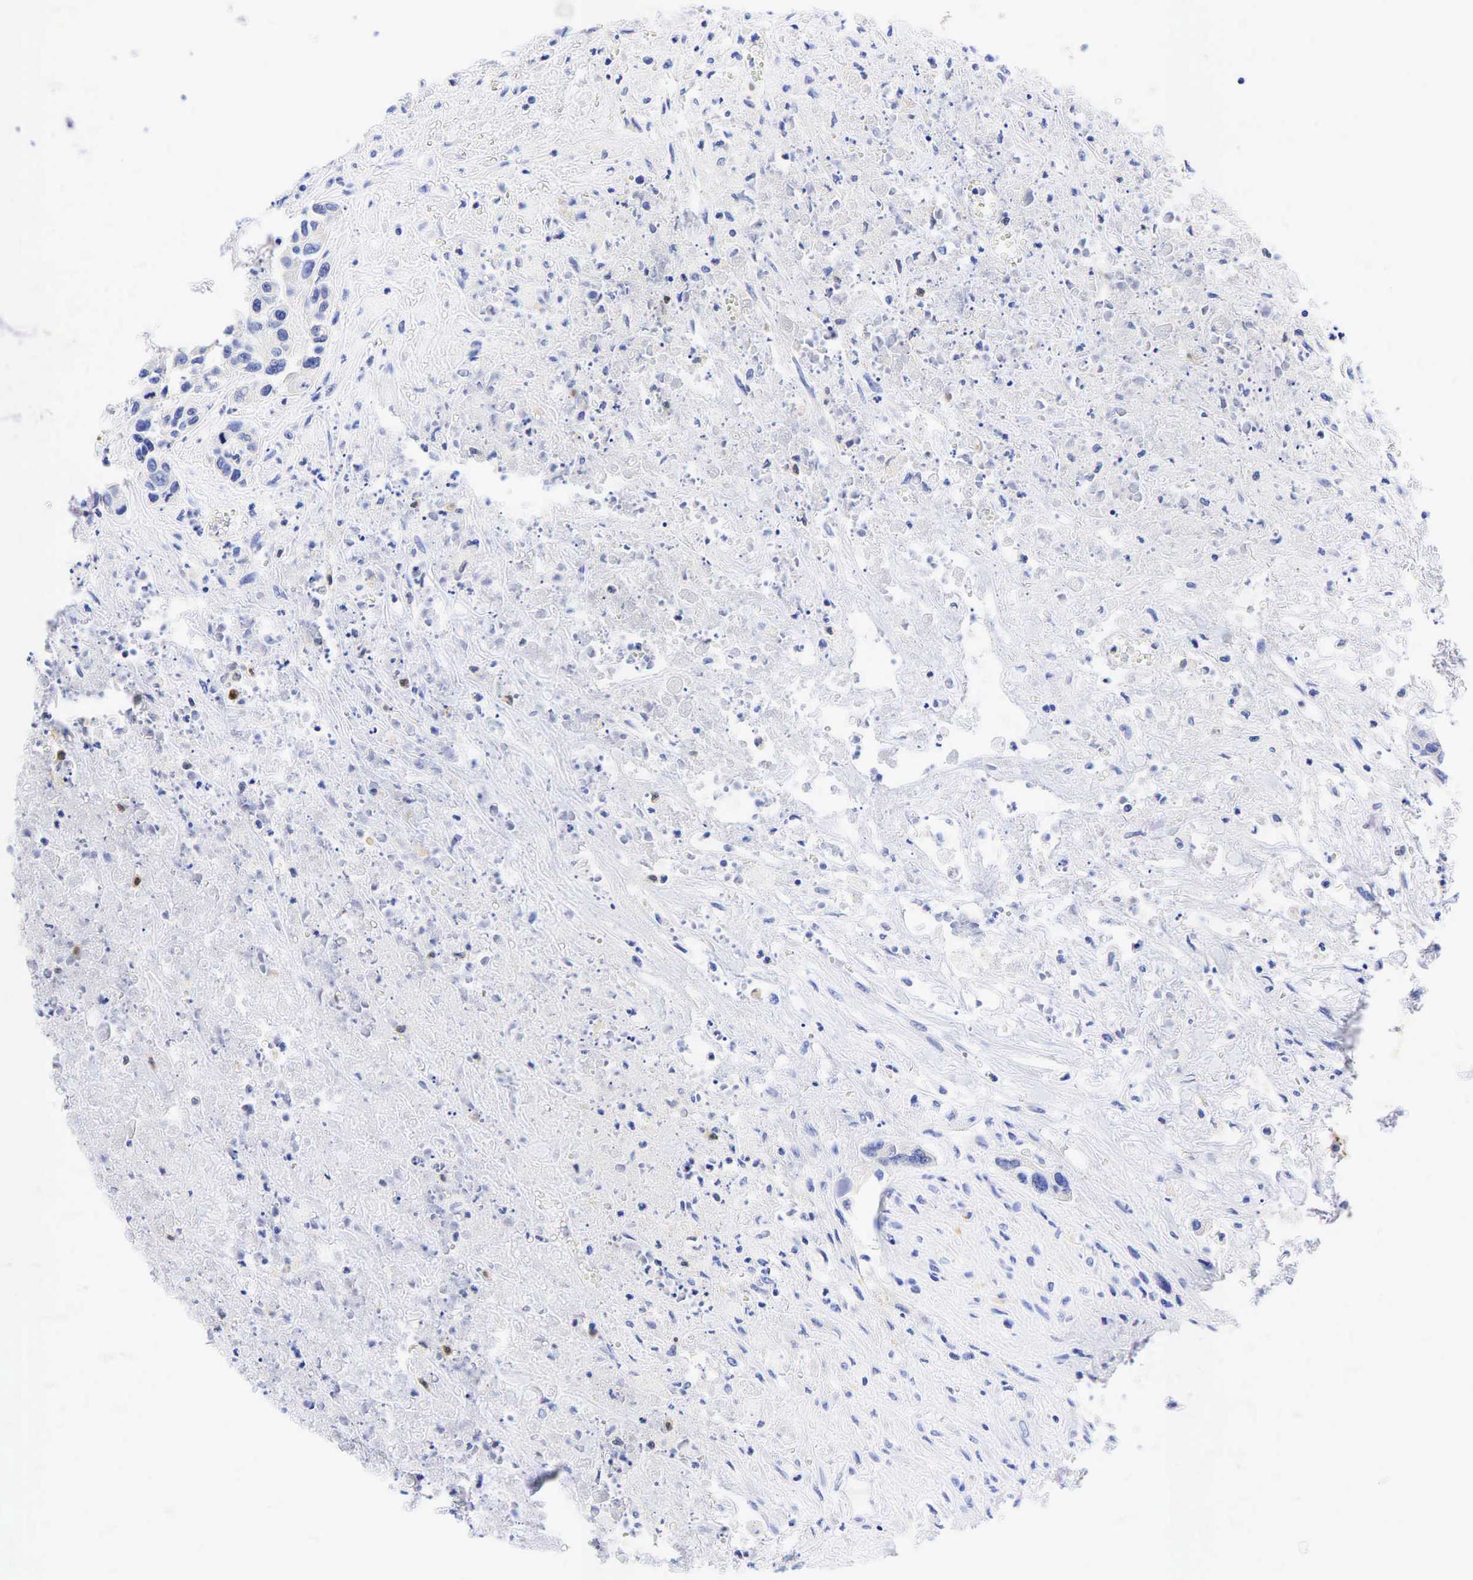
{"staining": {"intensity": "negative", "quantity": "none", "location": "none"}, "tissue": "urothelial cancer", "cell_type": "Tumor cells", "image_type": "cancer", "snomed": [{"axis": "morphology", "description": "Urothelial carcinoma, High grade"}, {"axis": "topography", "description": "Urinary bladder"}], "caption": "Immunohistochemistry photomicrograph of urothelial cancer stained for a protein (brown), which exhibits no expression in tumor cells.", "gene": "TNFRSF8", "patient": {"sex": "male", "age": 86}}